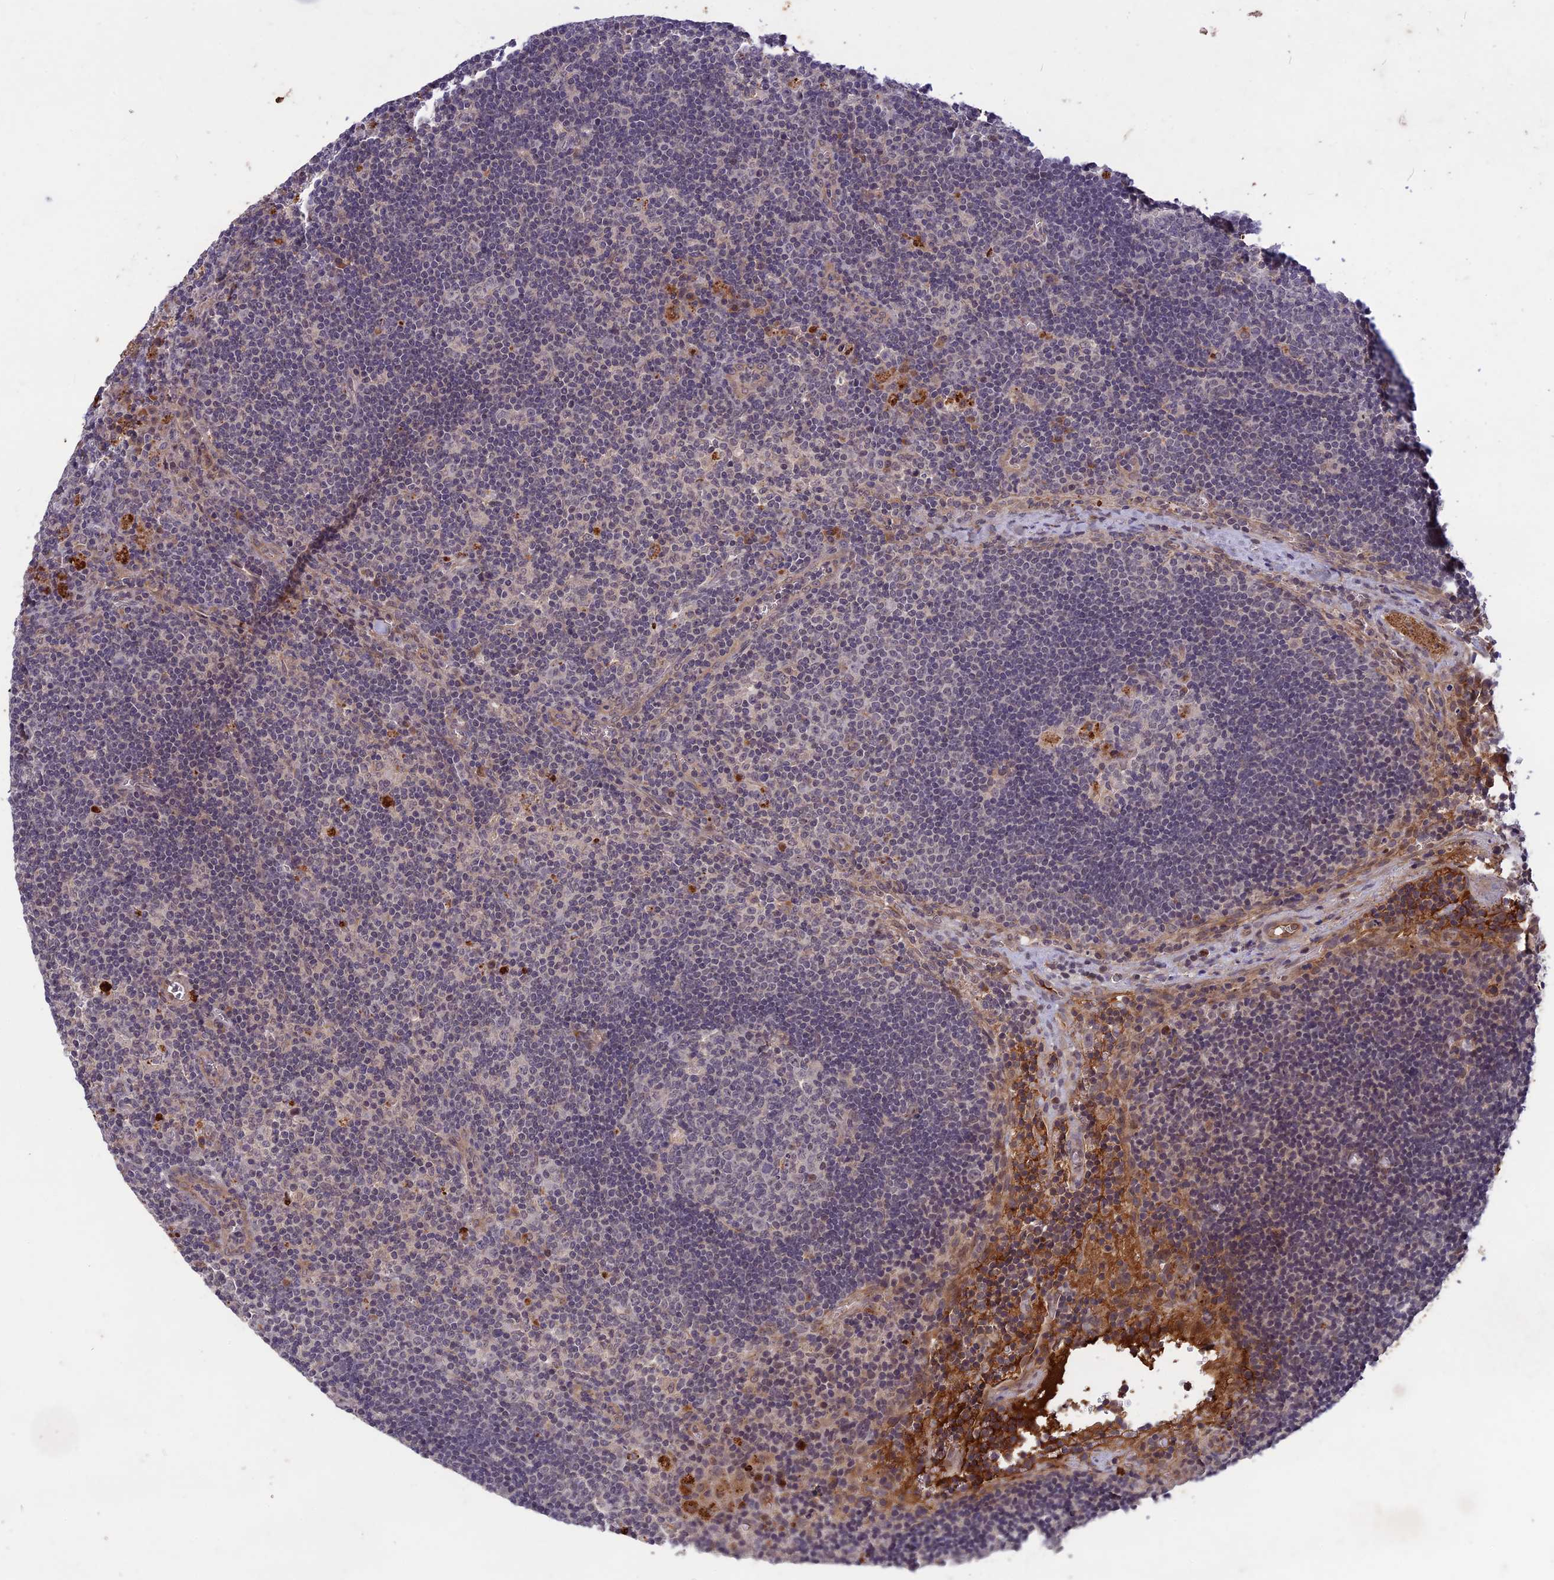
{"staining": {"intensity": "negative", "quantity": "none", "location": "none"}, "tissue": "lymph node", "cell_type": "Germinal center cells", "image_type": "normal", "snomed": [{"axis": "morphology", "description": "Normal tissue, NOS"}, {"axis": "topography", "description": "Lymph node"}], "caption": "IHC image of unremarkable human lymph node stained for a protein (brown), which demonstrates no positivity in germinal center cells.", "gene": "ADO", "patient": {"sex": "male", "age": 58}}